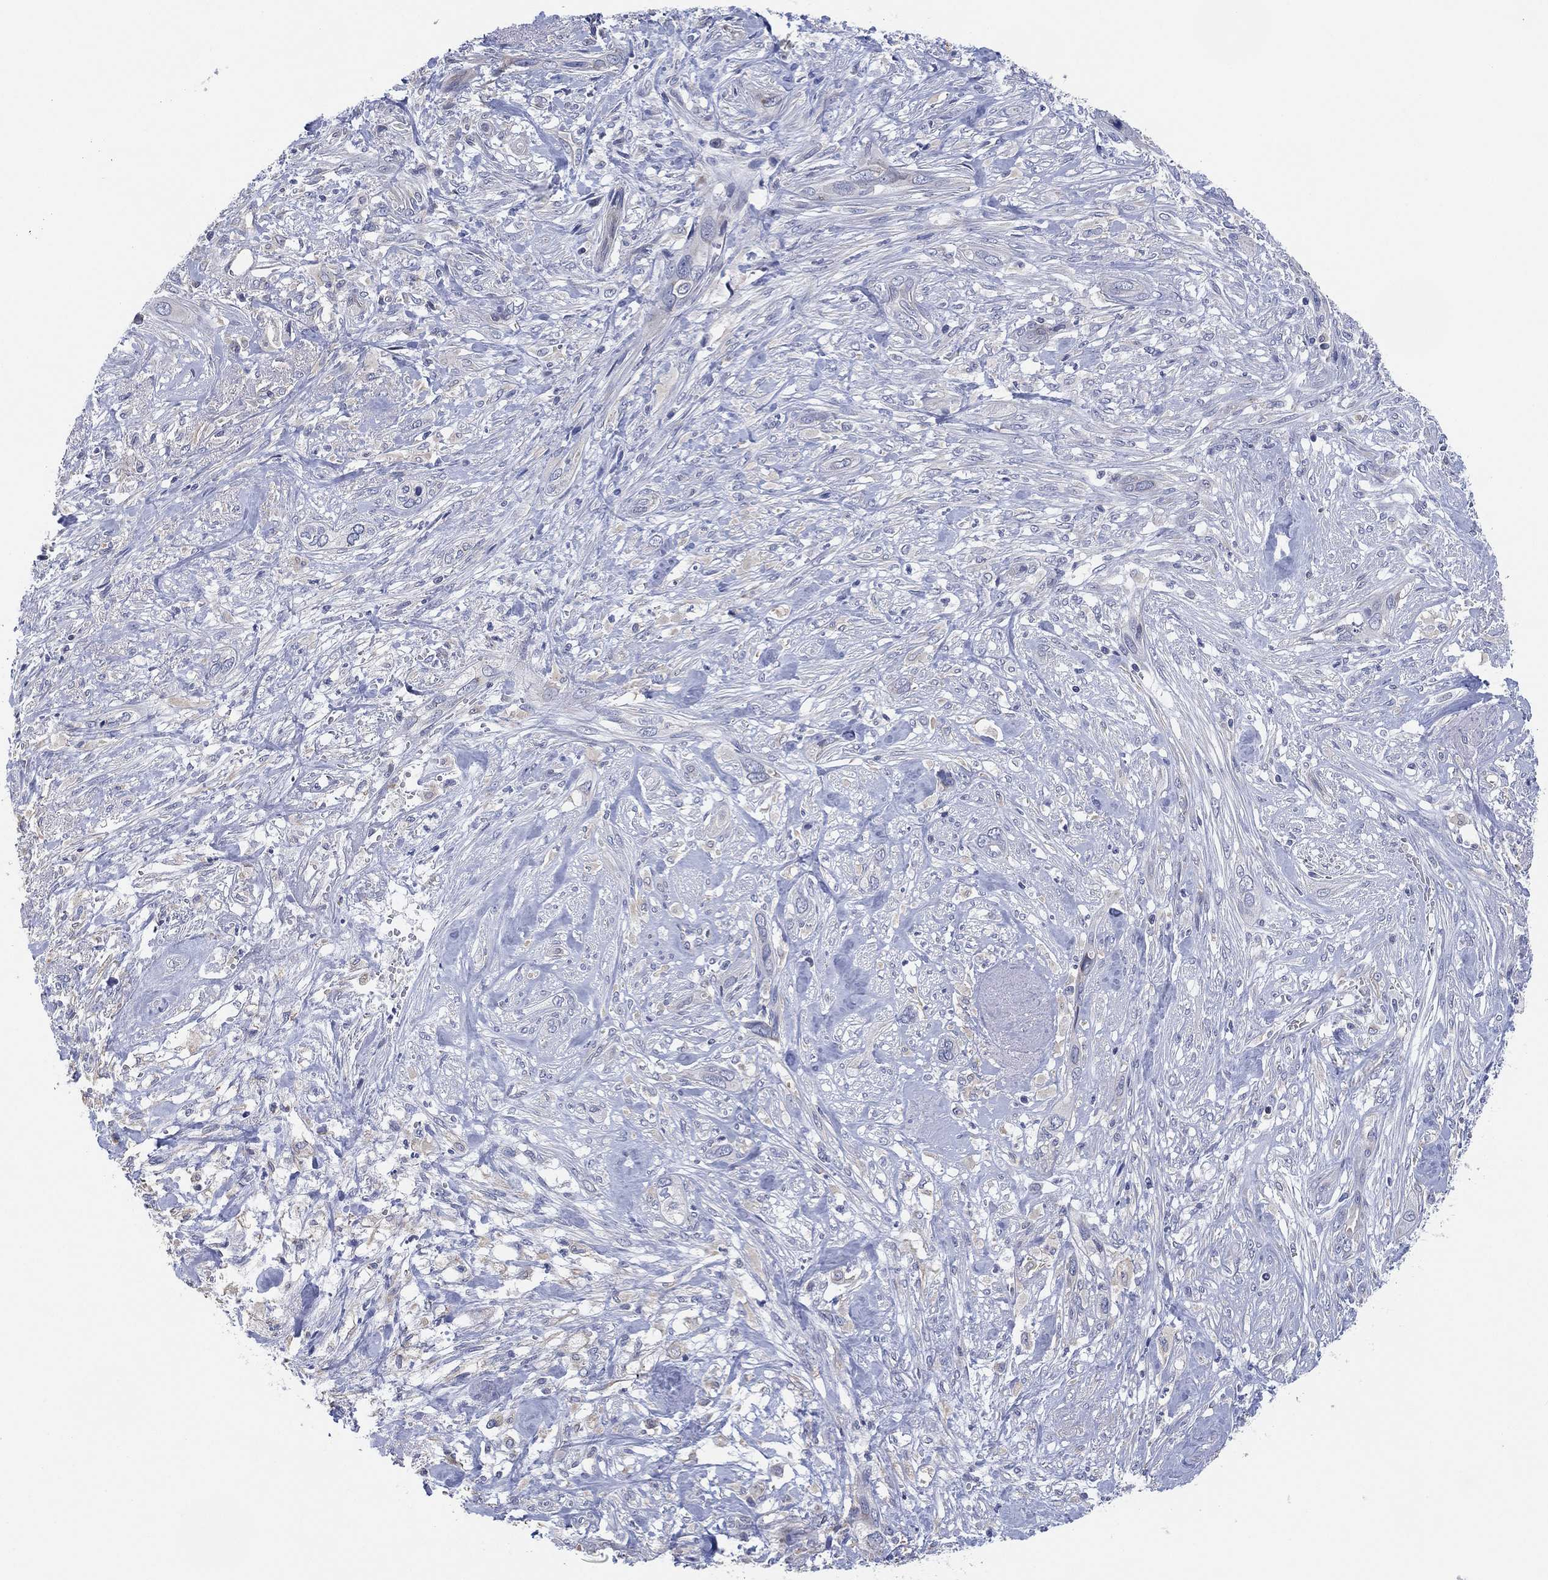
{"staining": {"intensity": "negative", "quantity": "none", "location": "none"}, "tissue": "cervical cancer", "cell_type": "Tumor cells", "image_type": "cancer", "snomed": [{"axis": "morphology", "description": "Squamous cell carcinoma, NOS"}, {"axis": "topography", "description": "Cervix"}], "caption": "There is no significant expression in tumor cells of cervical squamous cell carcinoma. (DAB immunohistochemistry, high magnification).", "gene": "CFTR", "patient": {"sex": "female", "age": 57}}